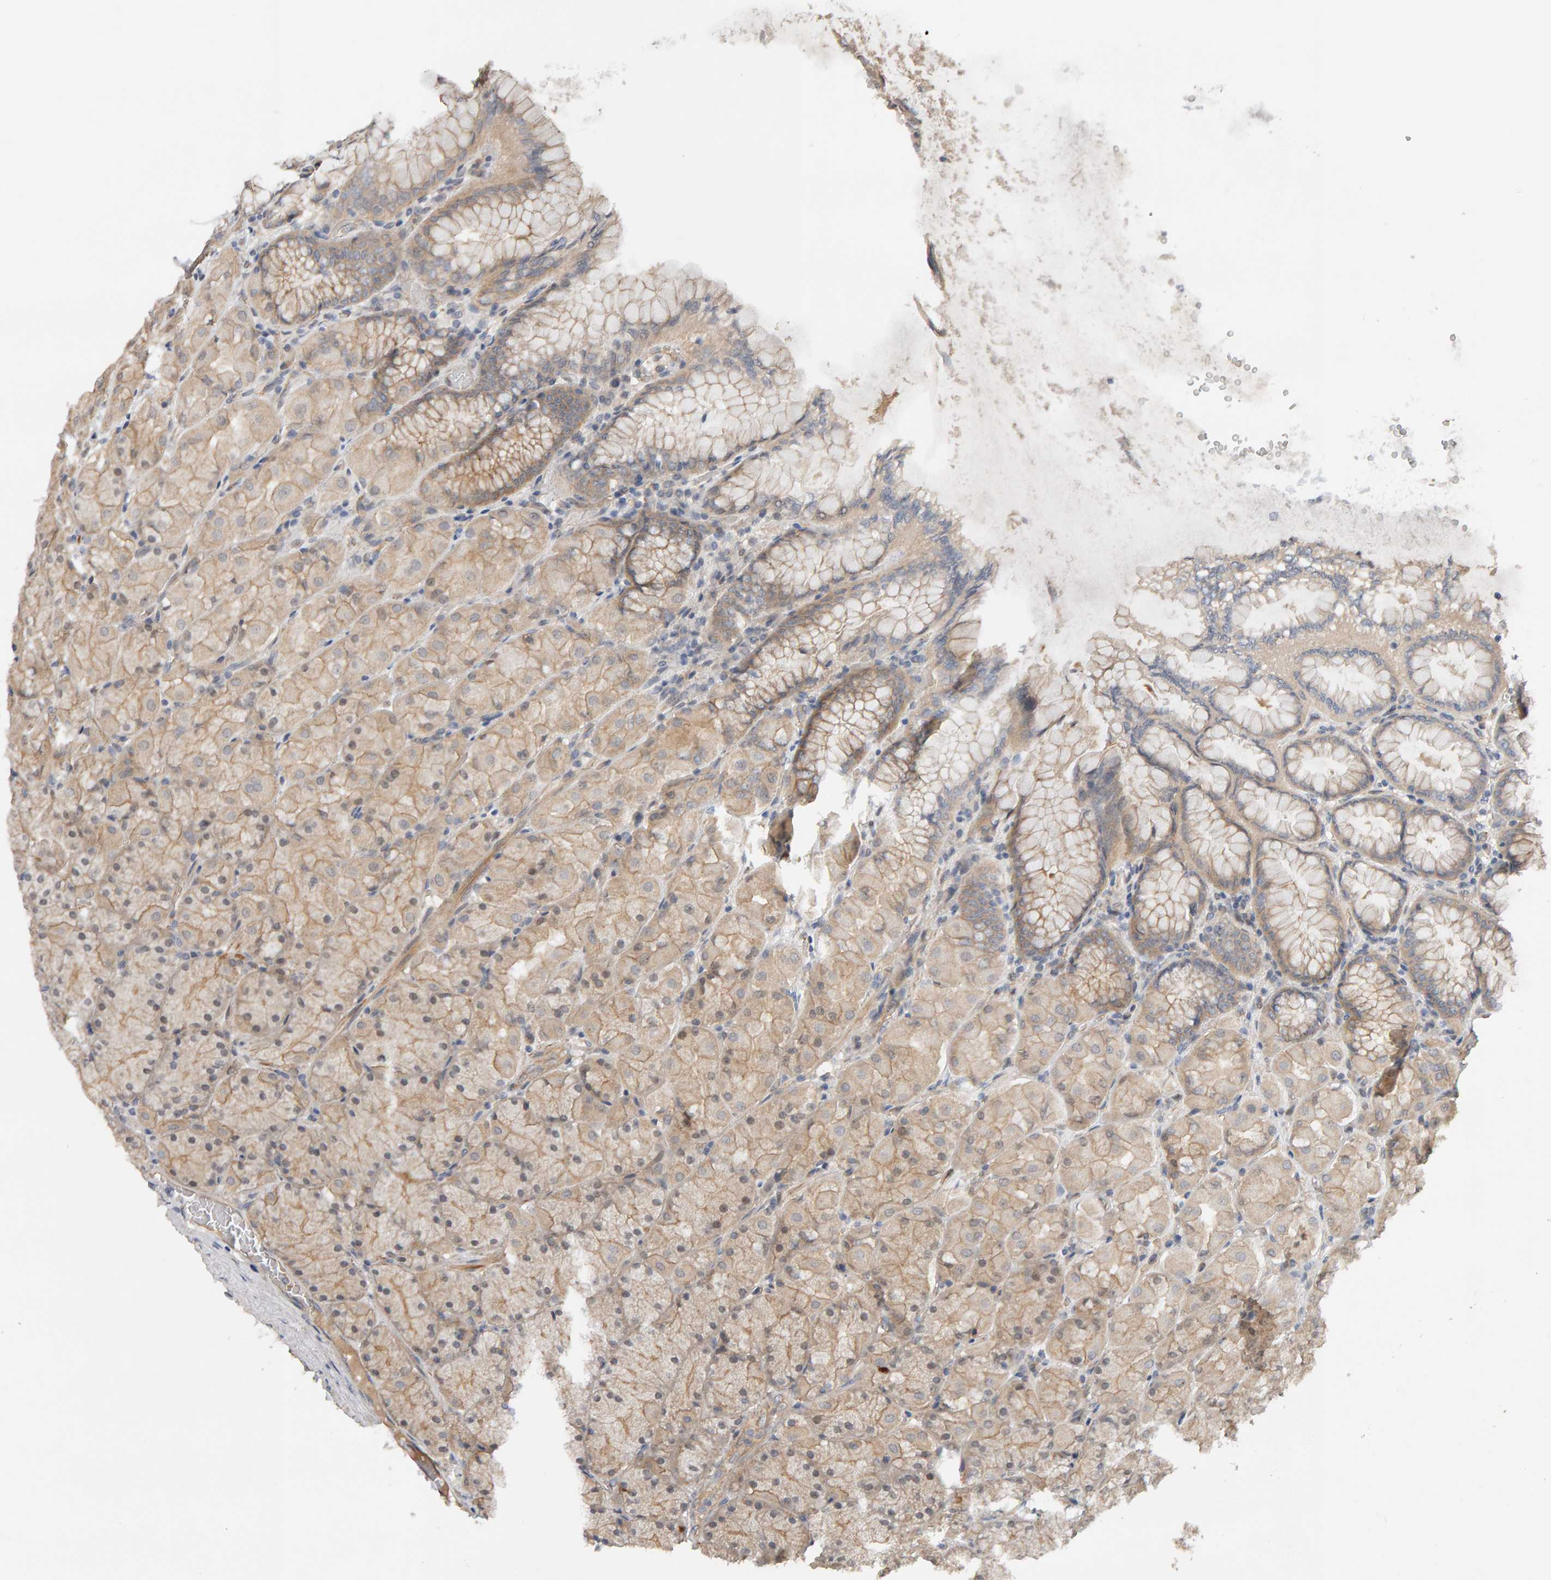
{"staining": {"intensity": "weak", "quantity": ">75%", "location": "cytoplasmic/membranous"}, "tissue": "stomach", "cell_type": "Glandular cells", "image_type": "normal", "snomed": [{"axis": "morphology", "description": "Normal tissue, NOS"}, {"axis": "topography", "description": "Stomach, upper"}], "caption": "IHC of normal human stomach reveals low levels of weak cytoplasmic/membranous staining in about >75% of glandular cells.", "gene": "PPP1R16A", "patient": {"sex": "female", "age": 56}}